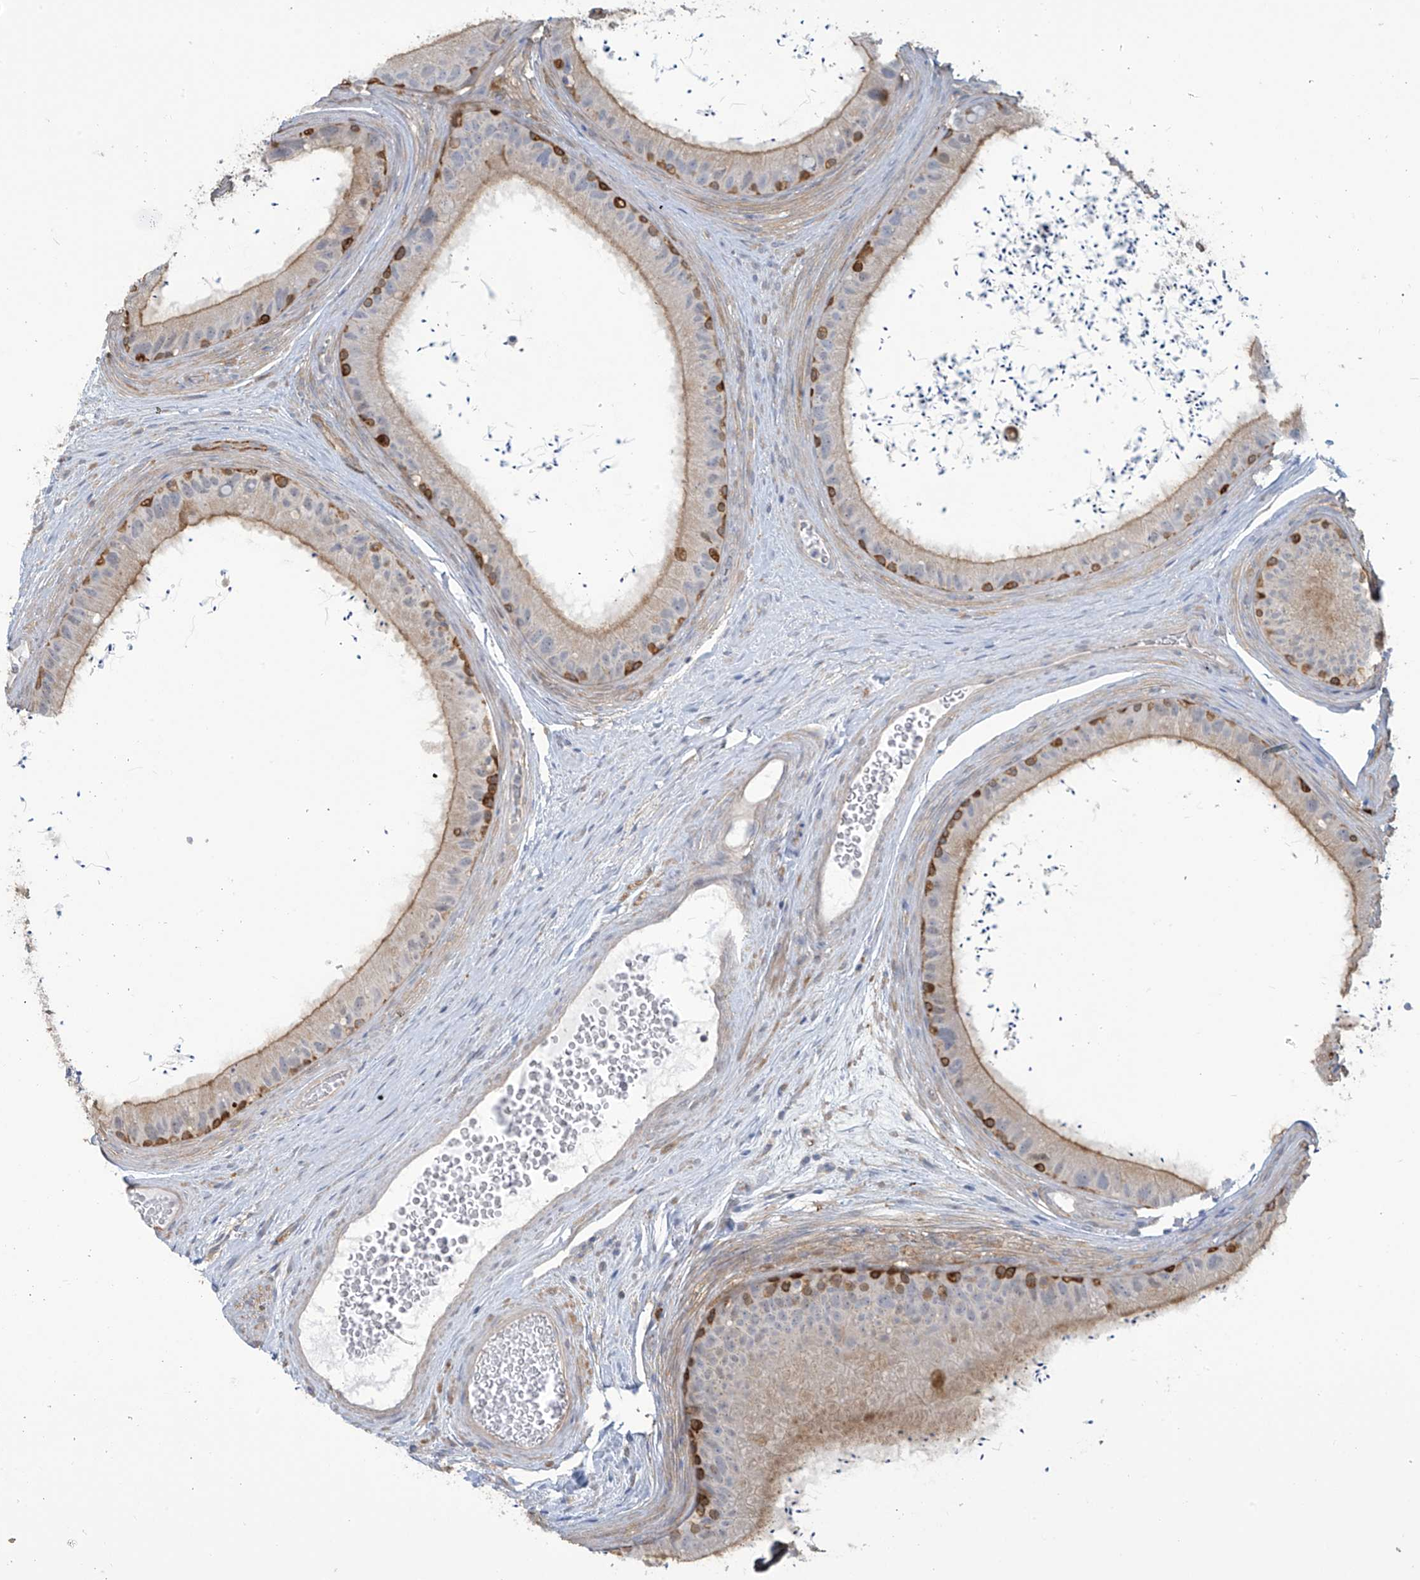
{"staining": {"intensity": "moderate", "quantity": "<25%", "location": "cytoplasmic/membranous"}, "tissue": "epididymis", "cell_type": "Glandular cells", "image_type": "normal", "snomed": [{"axis": "morphology", "description": "Normal tissue, NOS"}, {"axis": "topography", "description": "Epididymis, spermatic cord, NOS"}], "caption": "Approximately <25% of glandular cells in benign epididymis demonstrate moderate cytoplasmic/membranous protein expression as visualized by brown immunohistochemical staining.", "gene": "TAGAP", "patient": {"sex": "male", "age": 50}}